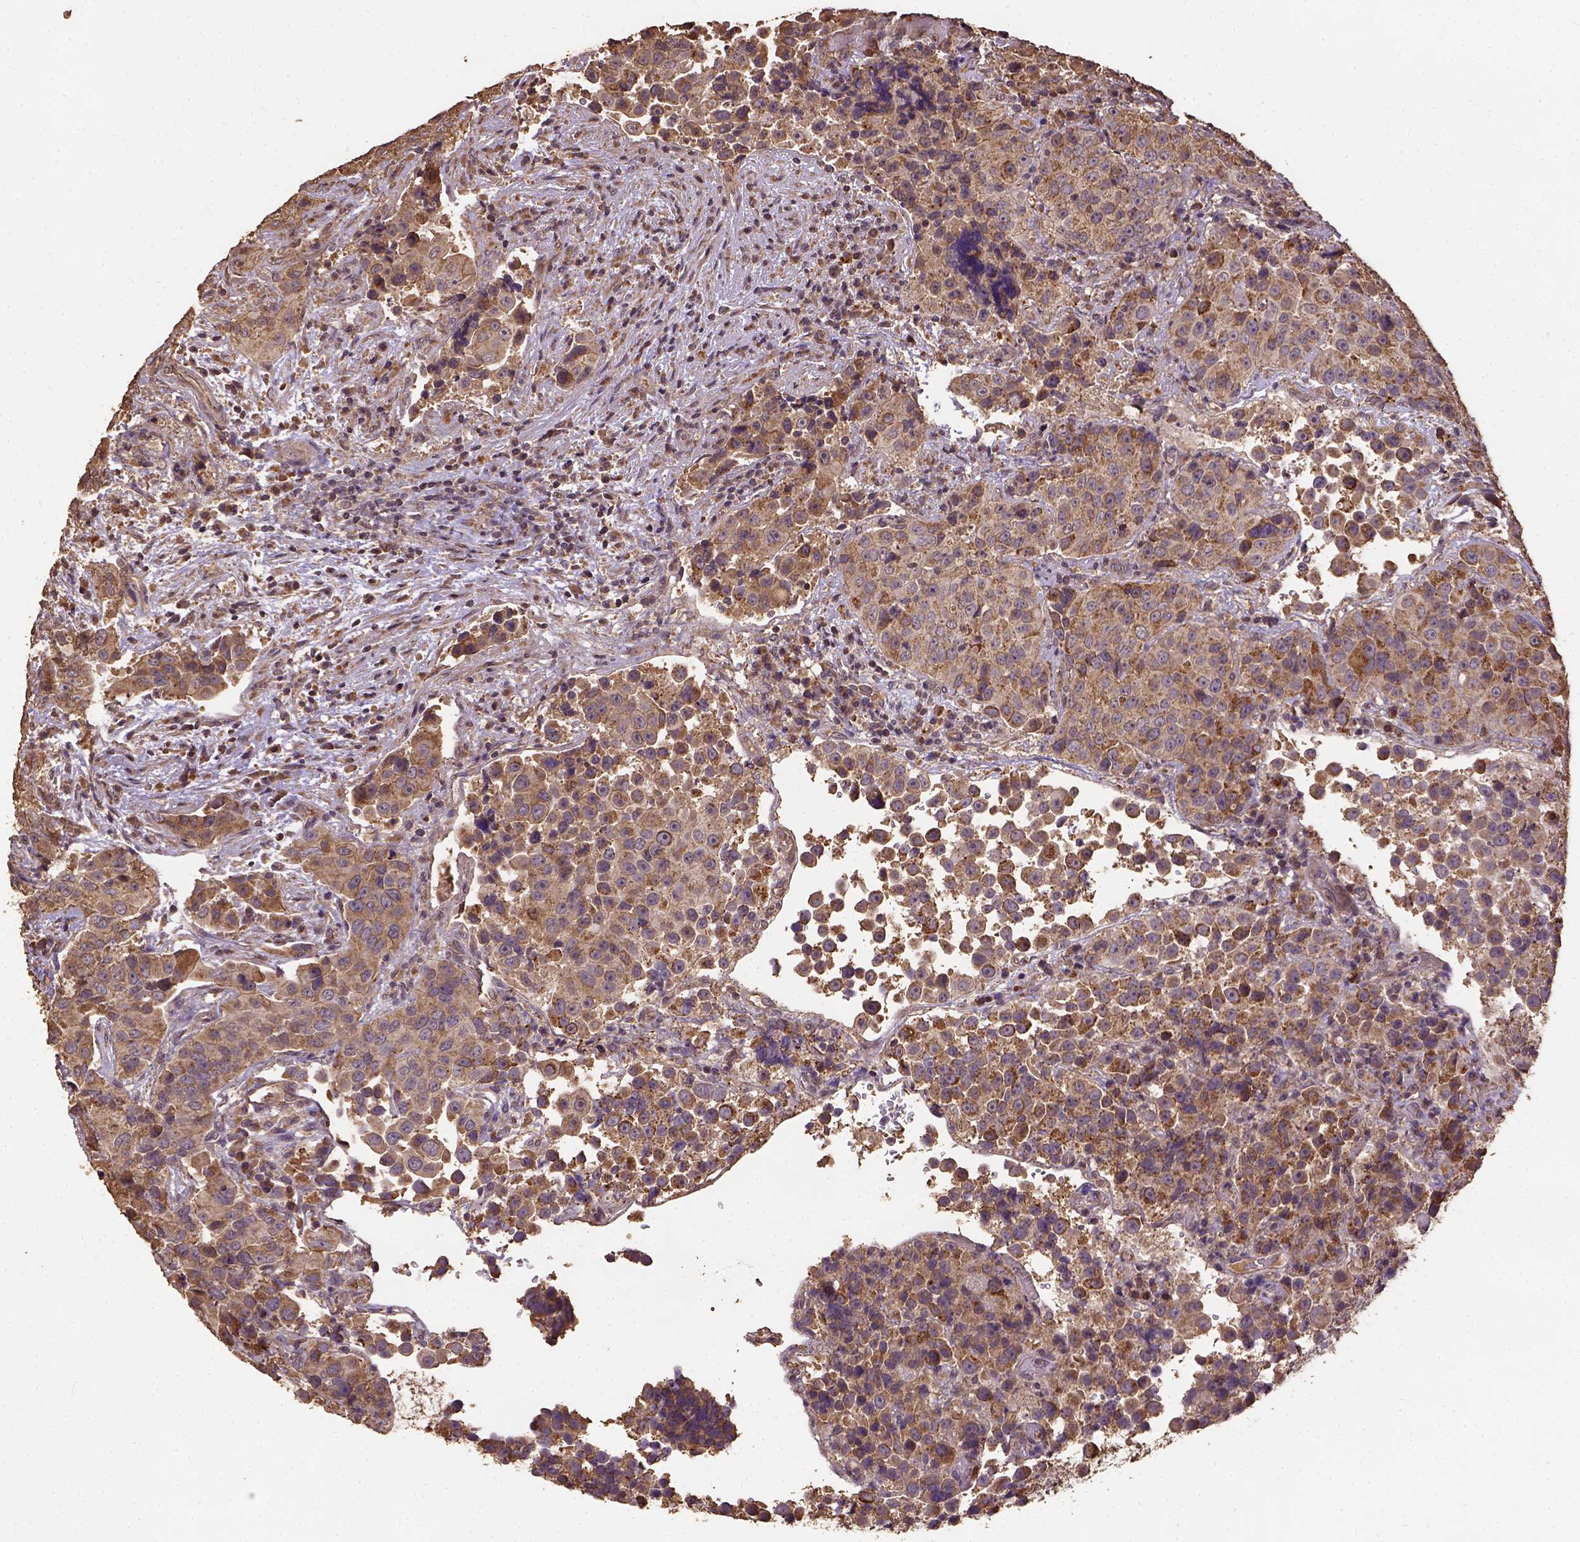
{"staining": {"intensity": "moderate", "quantity": "<25%", "location": "cytoplasmic/membranous"}, "tissue": "urothelial cancer", "cell_type": "Tumor cells", "image_type": "cancer", "snomed": [{"axis": "morphology", "description": "Urothelial carcinoma, NOS"}, {"axis": "topography", "description": "Urinary bladder"}], "caption": "Immunohistochemical staining of transitional cell carcinoma reveals low levels of moderate cytoplasmic/membranous protein expression in about <25% of tumor cells. Immunohistochemistry (ihc) stains the protein of interest in brown and the nuclei are stained blue.", "gene": "ATP1B3", "patient": {"sex": "male", "age": 52}}